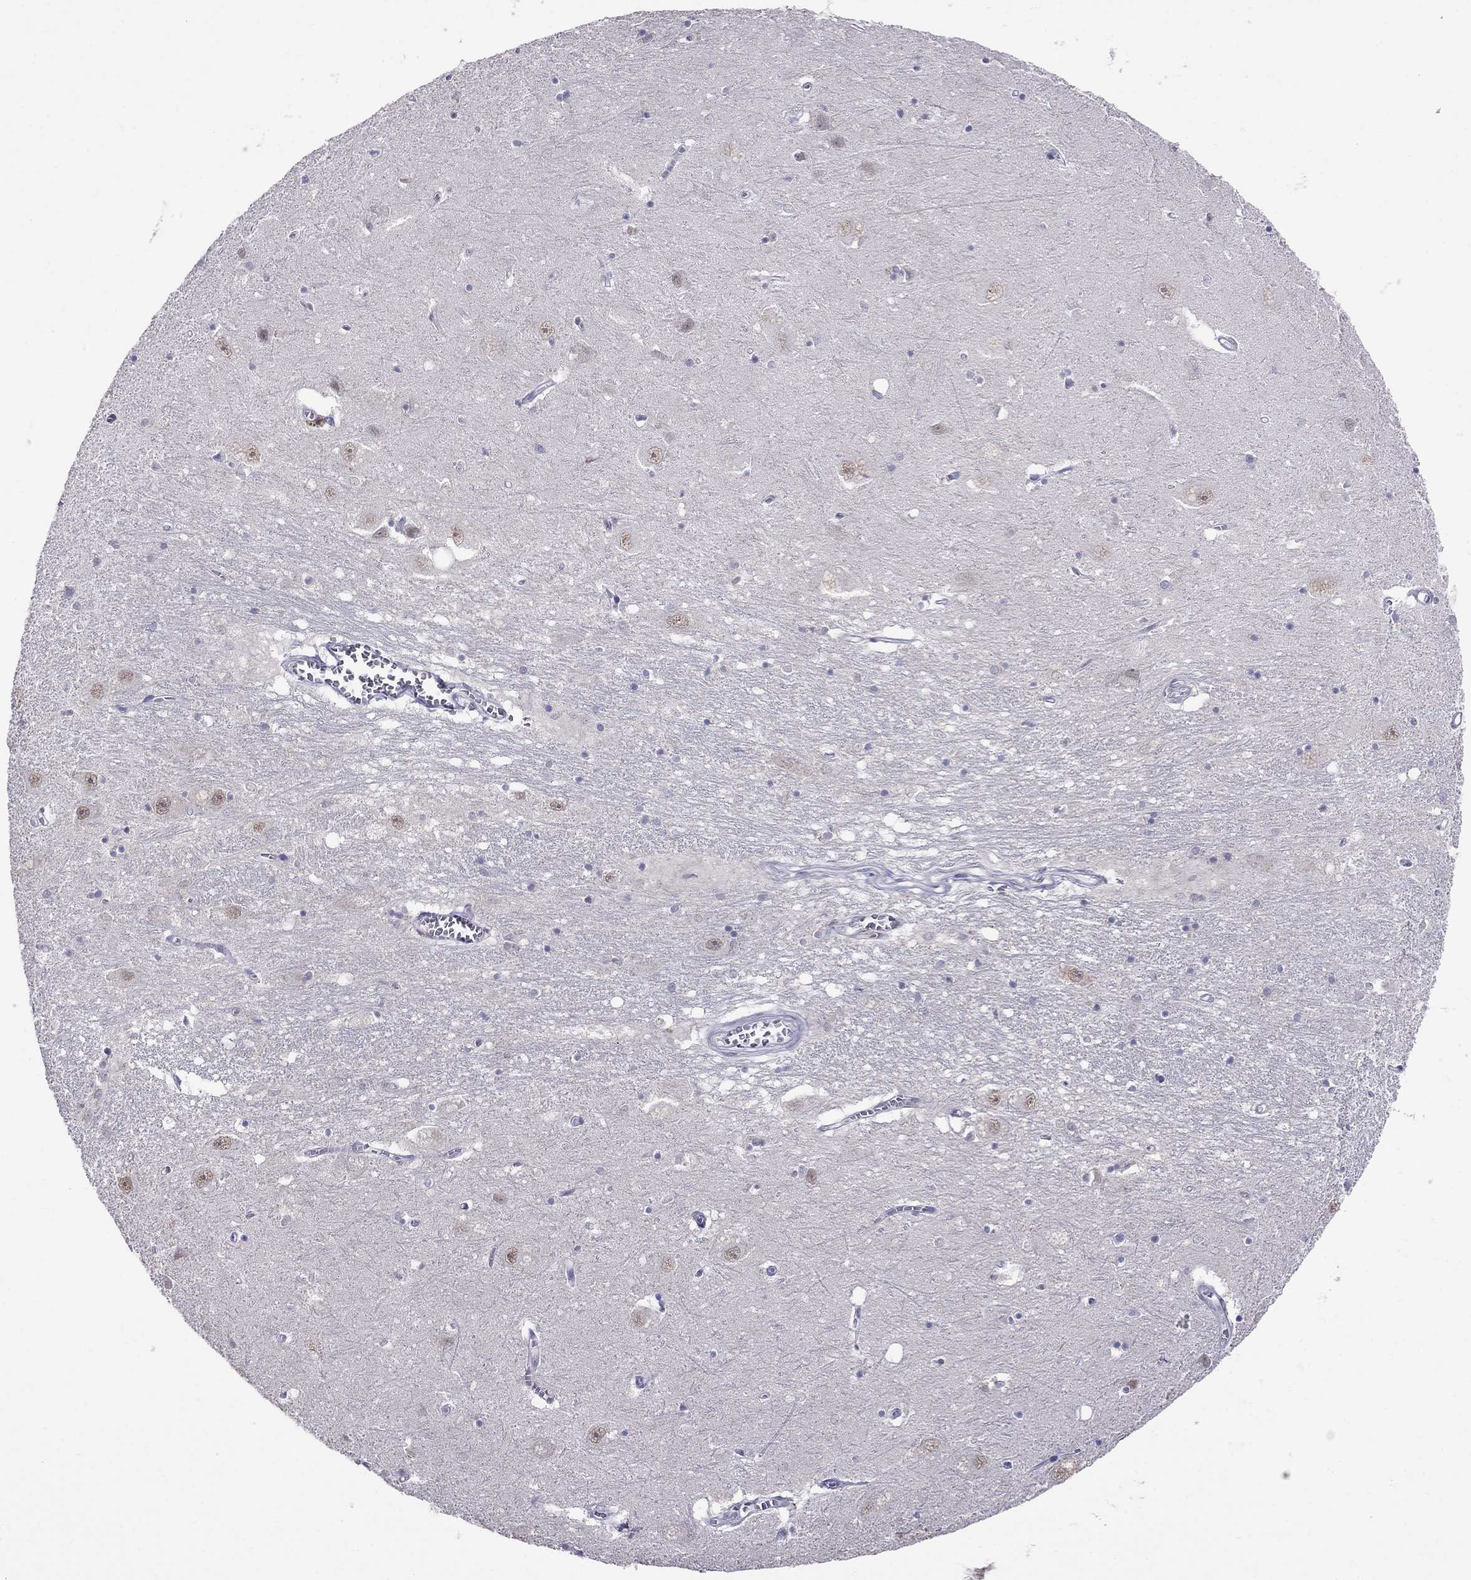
{"staining": {"intensity": "negative", "quantity": "none", "location": "none"}, "tissue": "caudate", "cell_type": "Glial cells", "image_type": "normal", "snomed": [{"axis": "morphology", "description": "Normal tissue, NOS"}, {"axis": "topography", "description": "Lateral ventricle wall"}], "caption": "Immunohistochemistry (IHC) photomicrograph of normal caudate: caudate stained with DAB (3,3'-diaminobenzidine) demonstrates no significant protein staining in glial cells. Nuclei are stained in blue.", "gene": "MYO3B", "patient": {"sex": "male", "age": 54}}